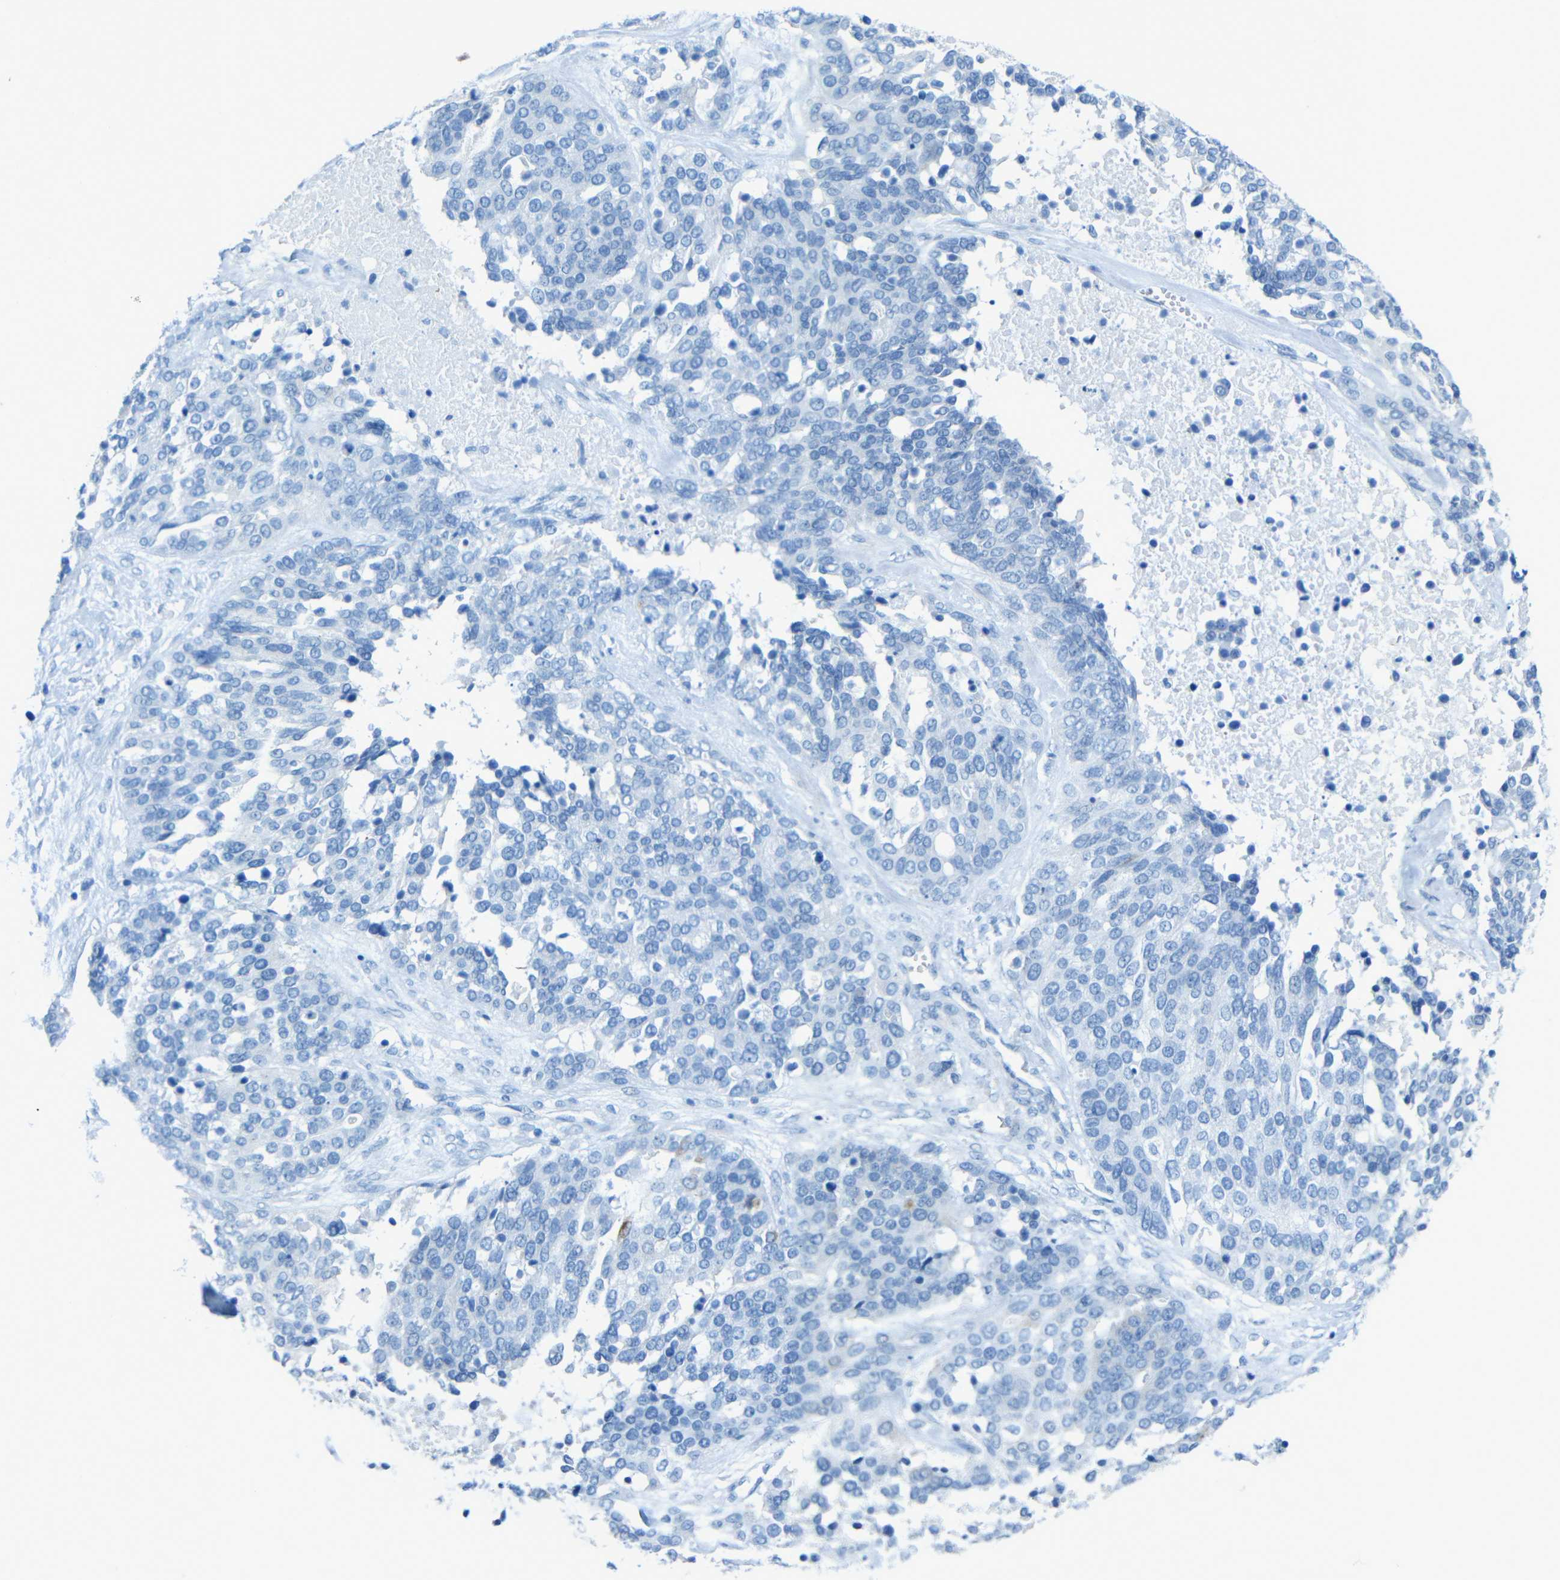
{"staining": {"intensity": "negative", "quantity": "none", "location": "none"}, "tissue": "ovarian cancer", "cell_type": "Tumor cells", "image_type": "cancer", "snomed": [{"axis": "morphology", "description": "Cystadenocarcinoma, serous, NOS"}, {"axis": "topography", "description": "Ovary"}], "caption": "IHC of human ovarian serous cystadenocarcinoma demonstrates no staining in tumor cells.", "gene": "TUBB4B", "patient": {"sex": "female", "age": 44}}